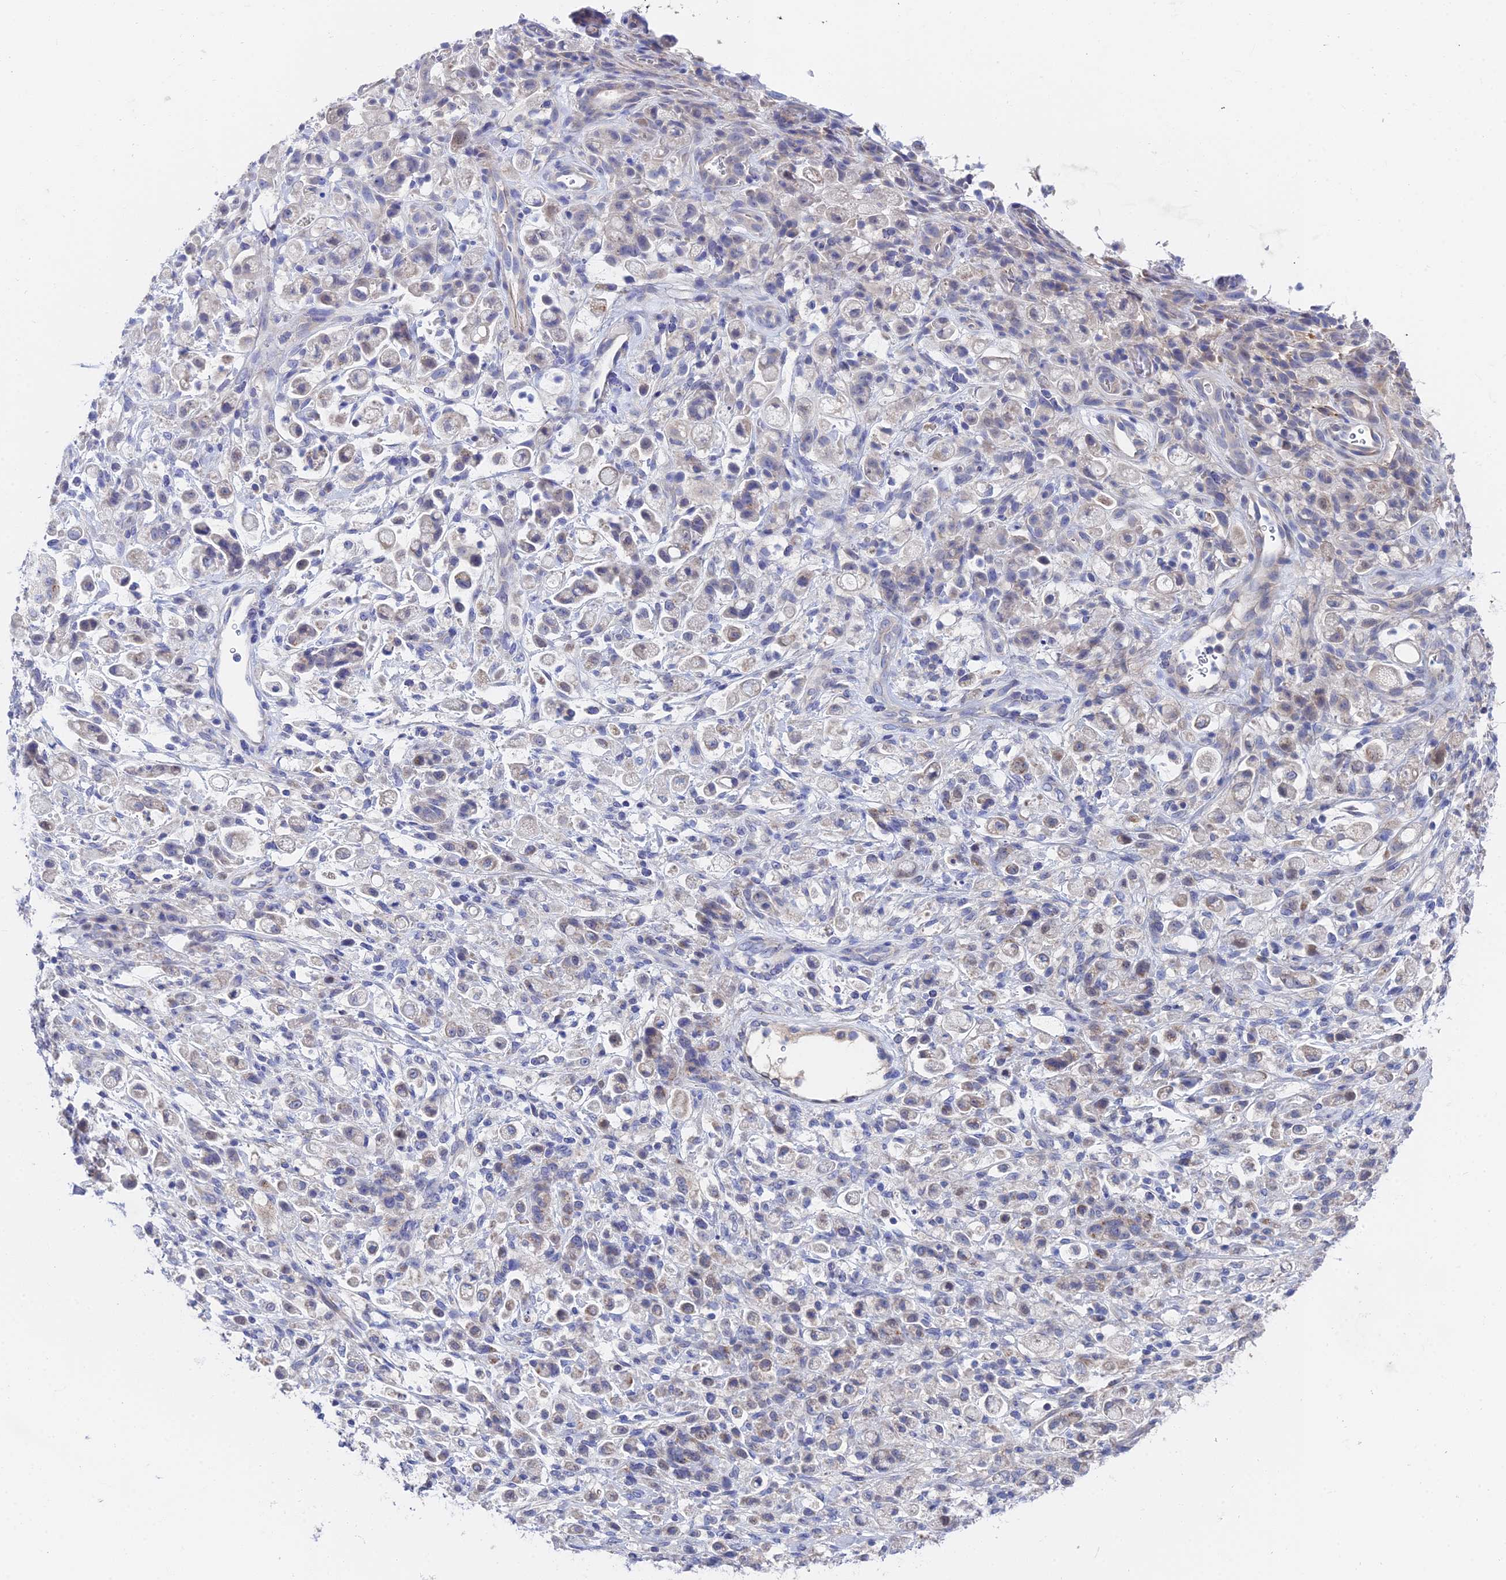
{"staining": {"intensity": "weak", "quantity": "<25%", "location": "cytoplasmic/membranous"}, "tissue": "stomach cancer", "cell_type": "Tumor cells", "image_type": "cancer", "snomed": [{"axis": "morphology", "description": "Adenocarcinoma, NOS"}, {"axis": "topography", "description": "Stomach"}], "caption": "Tumor cells are negative for brown protein staining in stomach cancer (adenocarcinoma). (Immunohistochemistry (ihc), brightfield microscopy, high magnification).", "gene": "UBE2L3", "patient": {"sex": "female", "age": 60}}